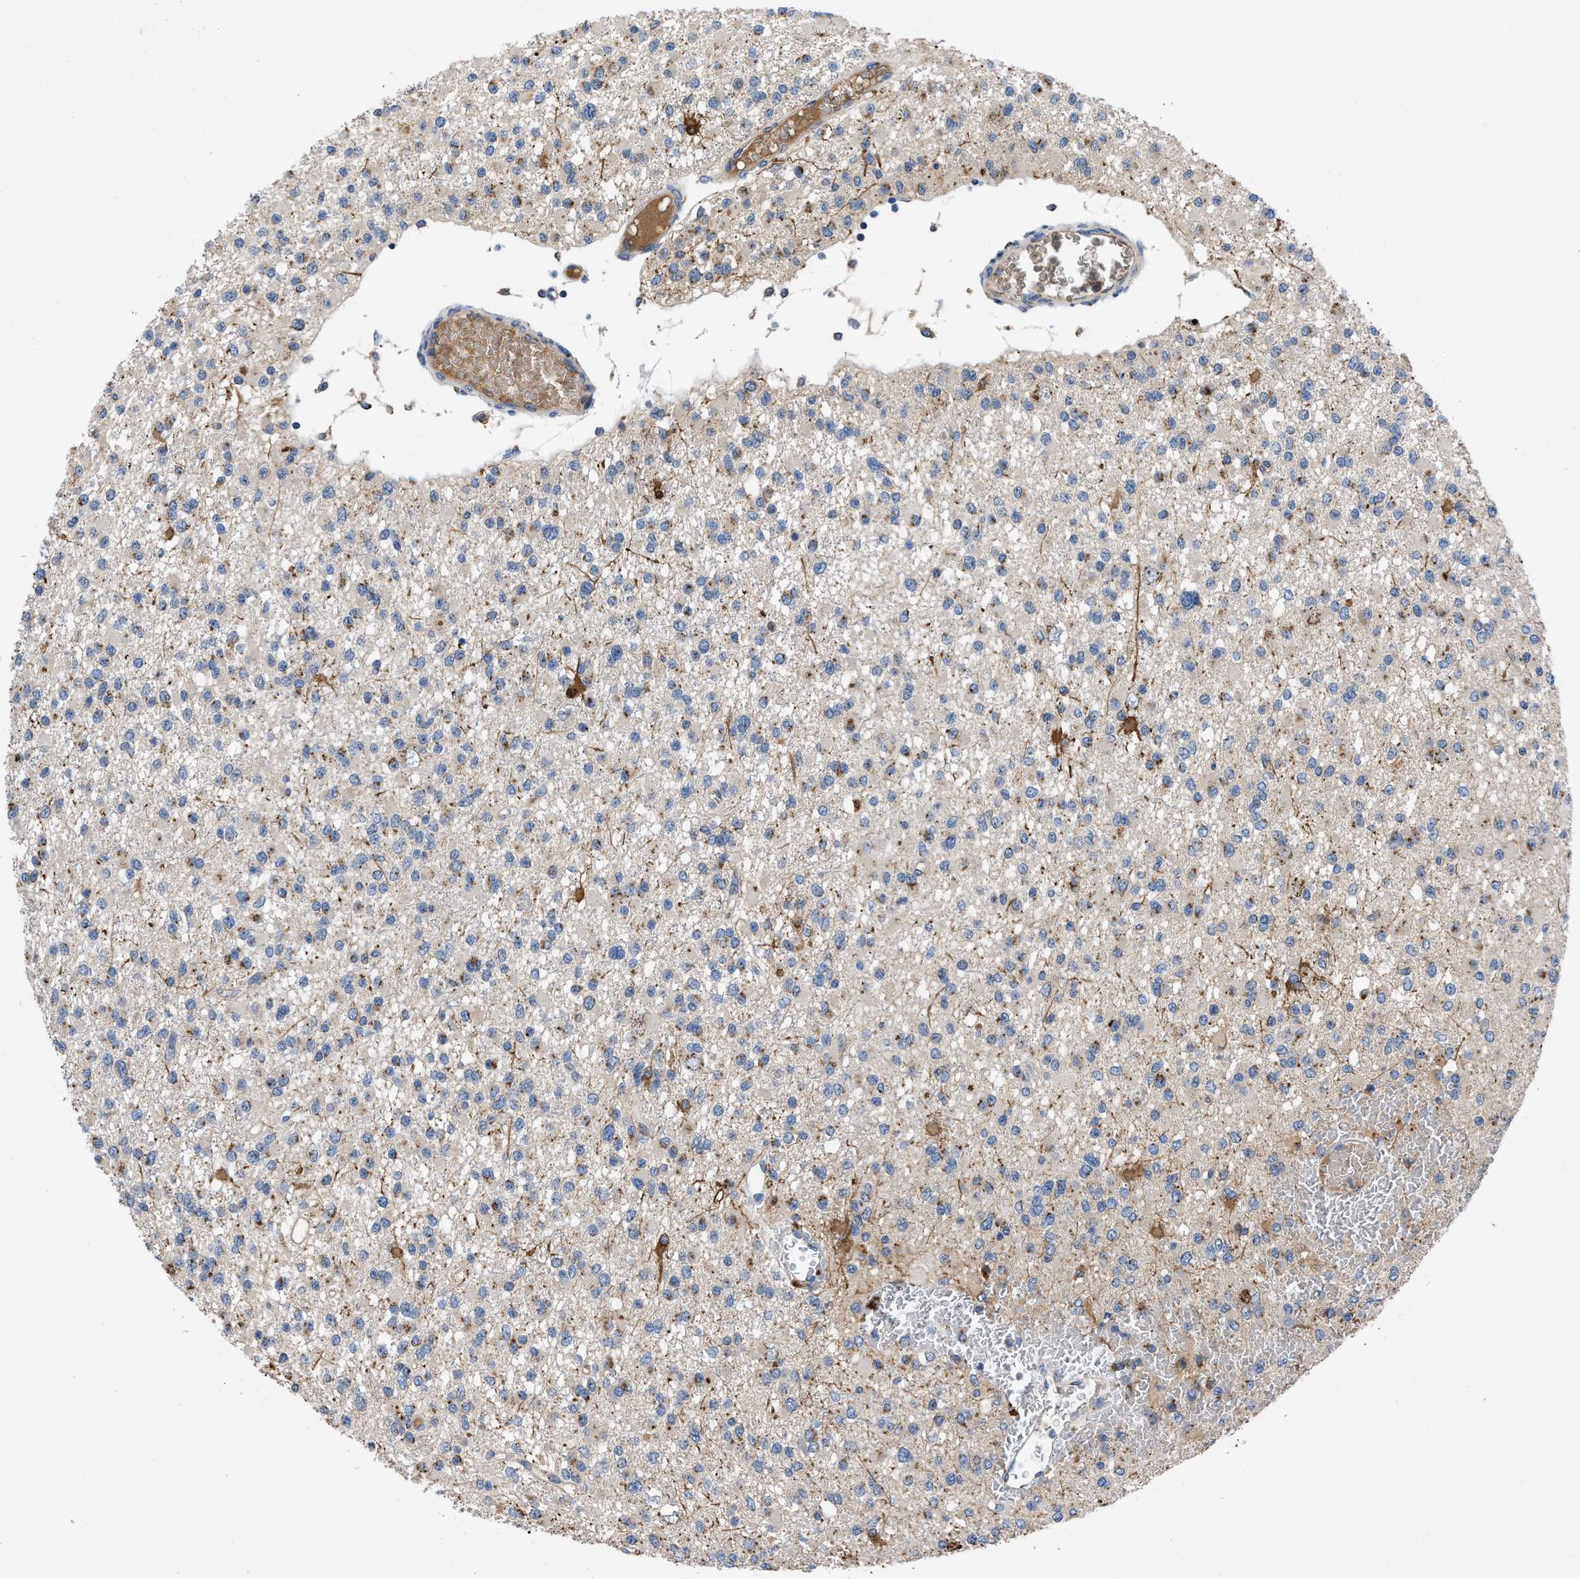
{"staining": {"intensity": "moderate", "quantity": "<25%", "location": "cytoplasmic/membranous"}, "tissue": "glioma", "cell_type": "Tumor cells", "image_type": "cancer", "snomed": [{"axis": "morphology", "description": "Glioma, malignant, Low grade"}, {"axis": "topography", "description": "Brain"}], "caption": "Moderate cytoplasmic/membranous protein staining is appreciated in approximately <25% of tumor cells in glioma.", "gene": "SIK2", "patient": {"sex": "female", "age": 22}}